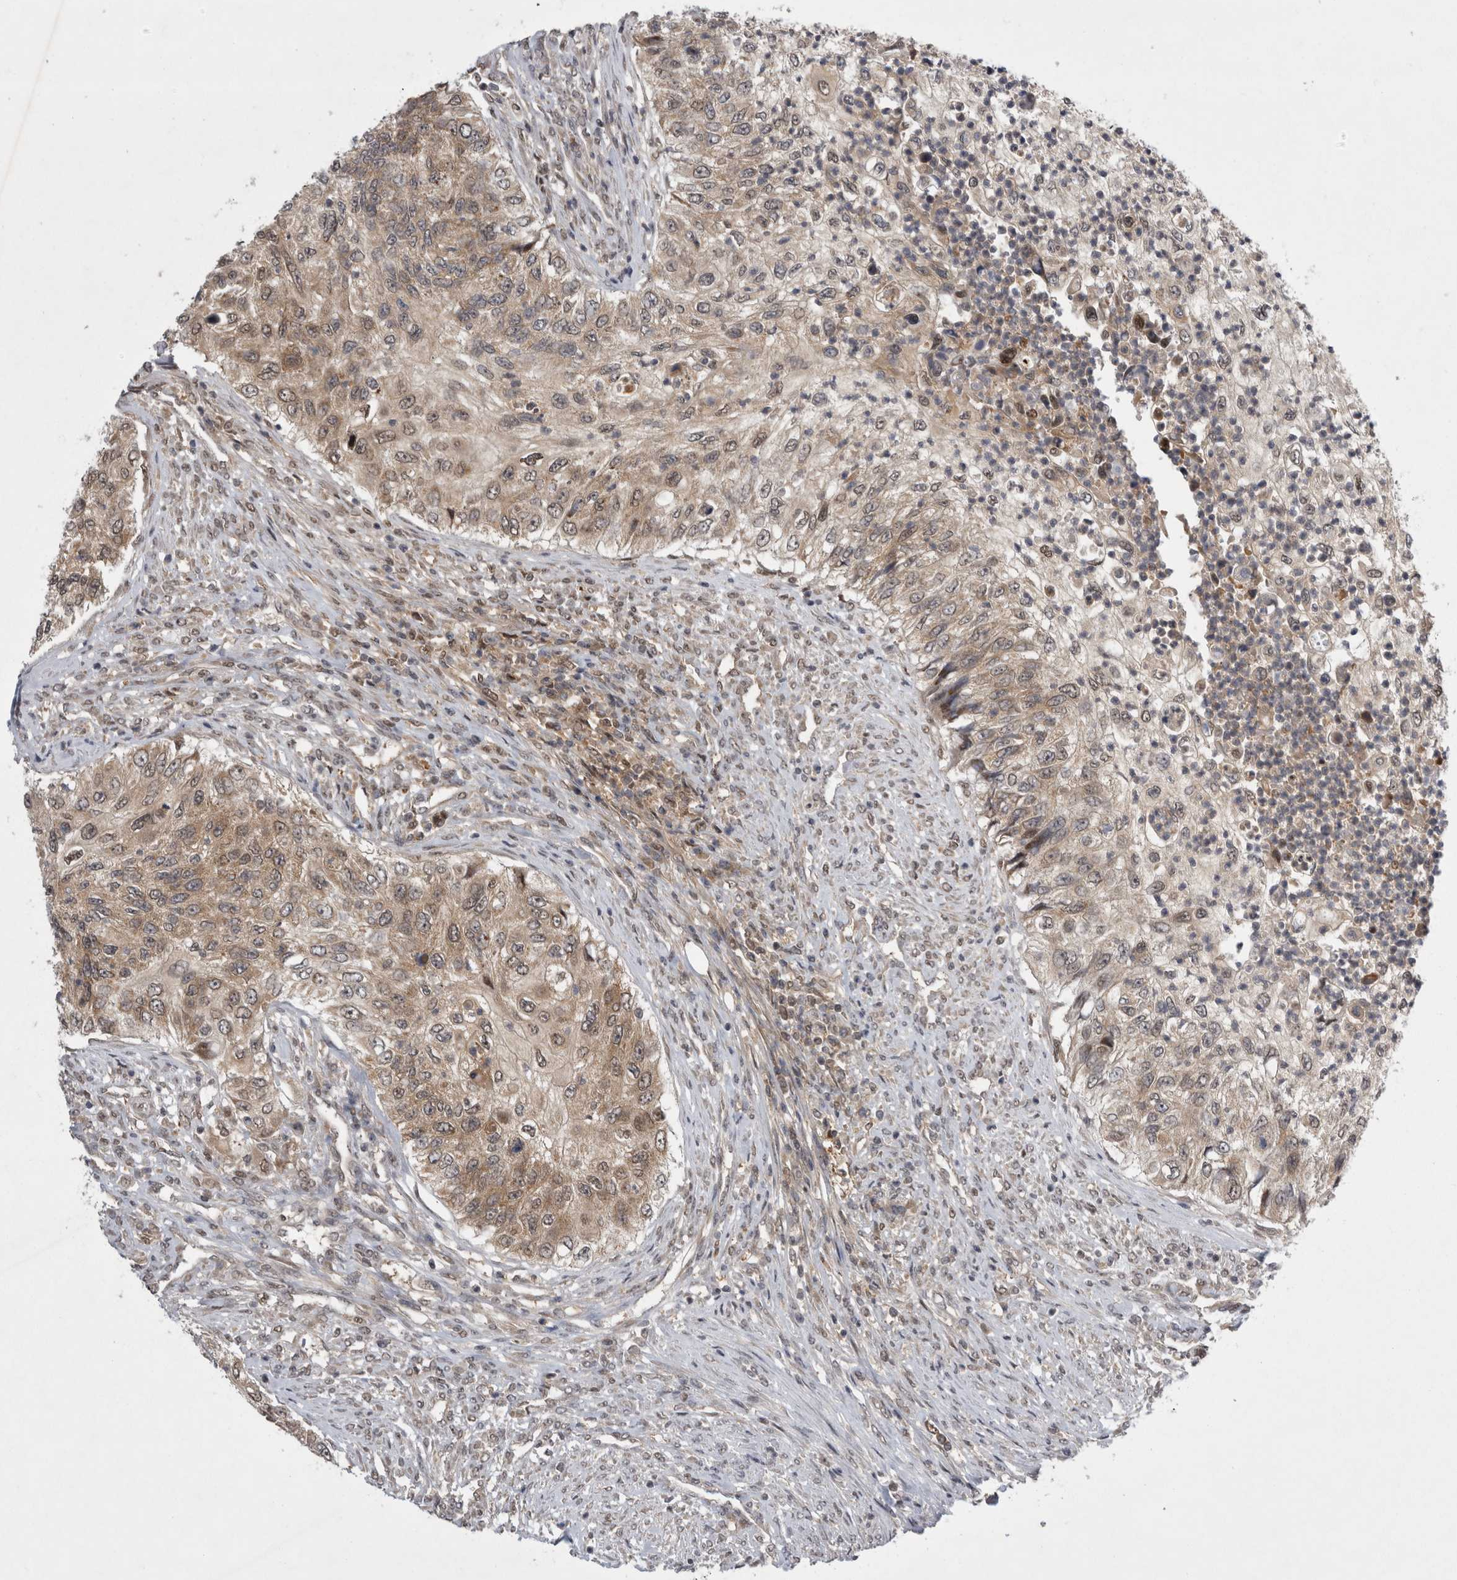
{"staining": {"intensity": "weak", "quantity": ">75%", "location": "cytoplasmic/membranous,nuclear"}, "tissue": "urothelial cancer", "cell_type": "Tumor cells", "image_type": "cancer", "snomed": [{"axis": "morphology", "description": "Urothelial carcinoma, High grade"}, {"axis": "topography", "description": "Urinary bladder"}], "caption": "This image displays immunohistochemistry staining of urothelial carcinoma (high-grade), with low weak cytoplasmic/membranous and nuclear expression in about >75% of tumor cells.", "gene": "PSMB2", "patient": {"sex": "female", "age": 60}}